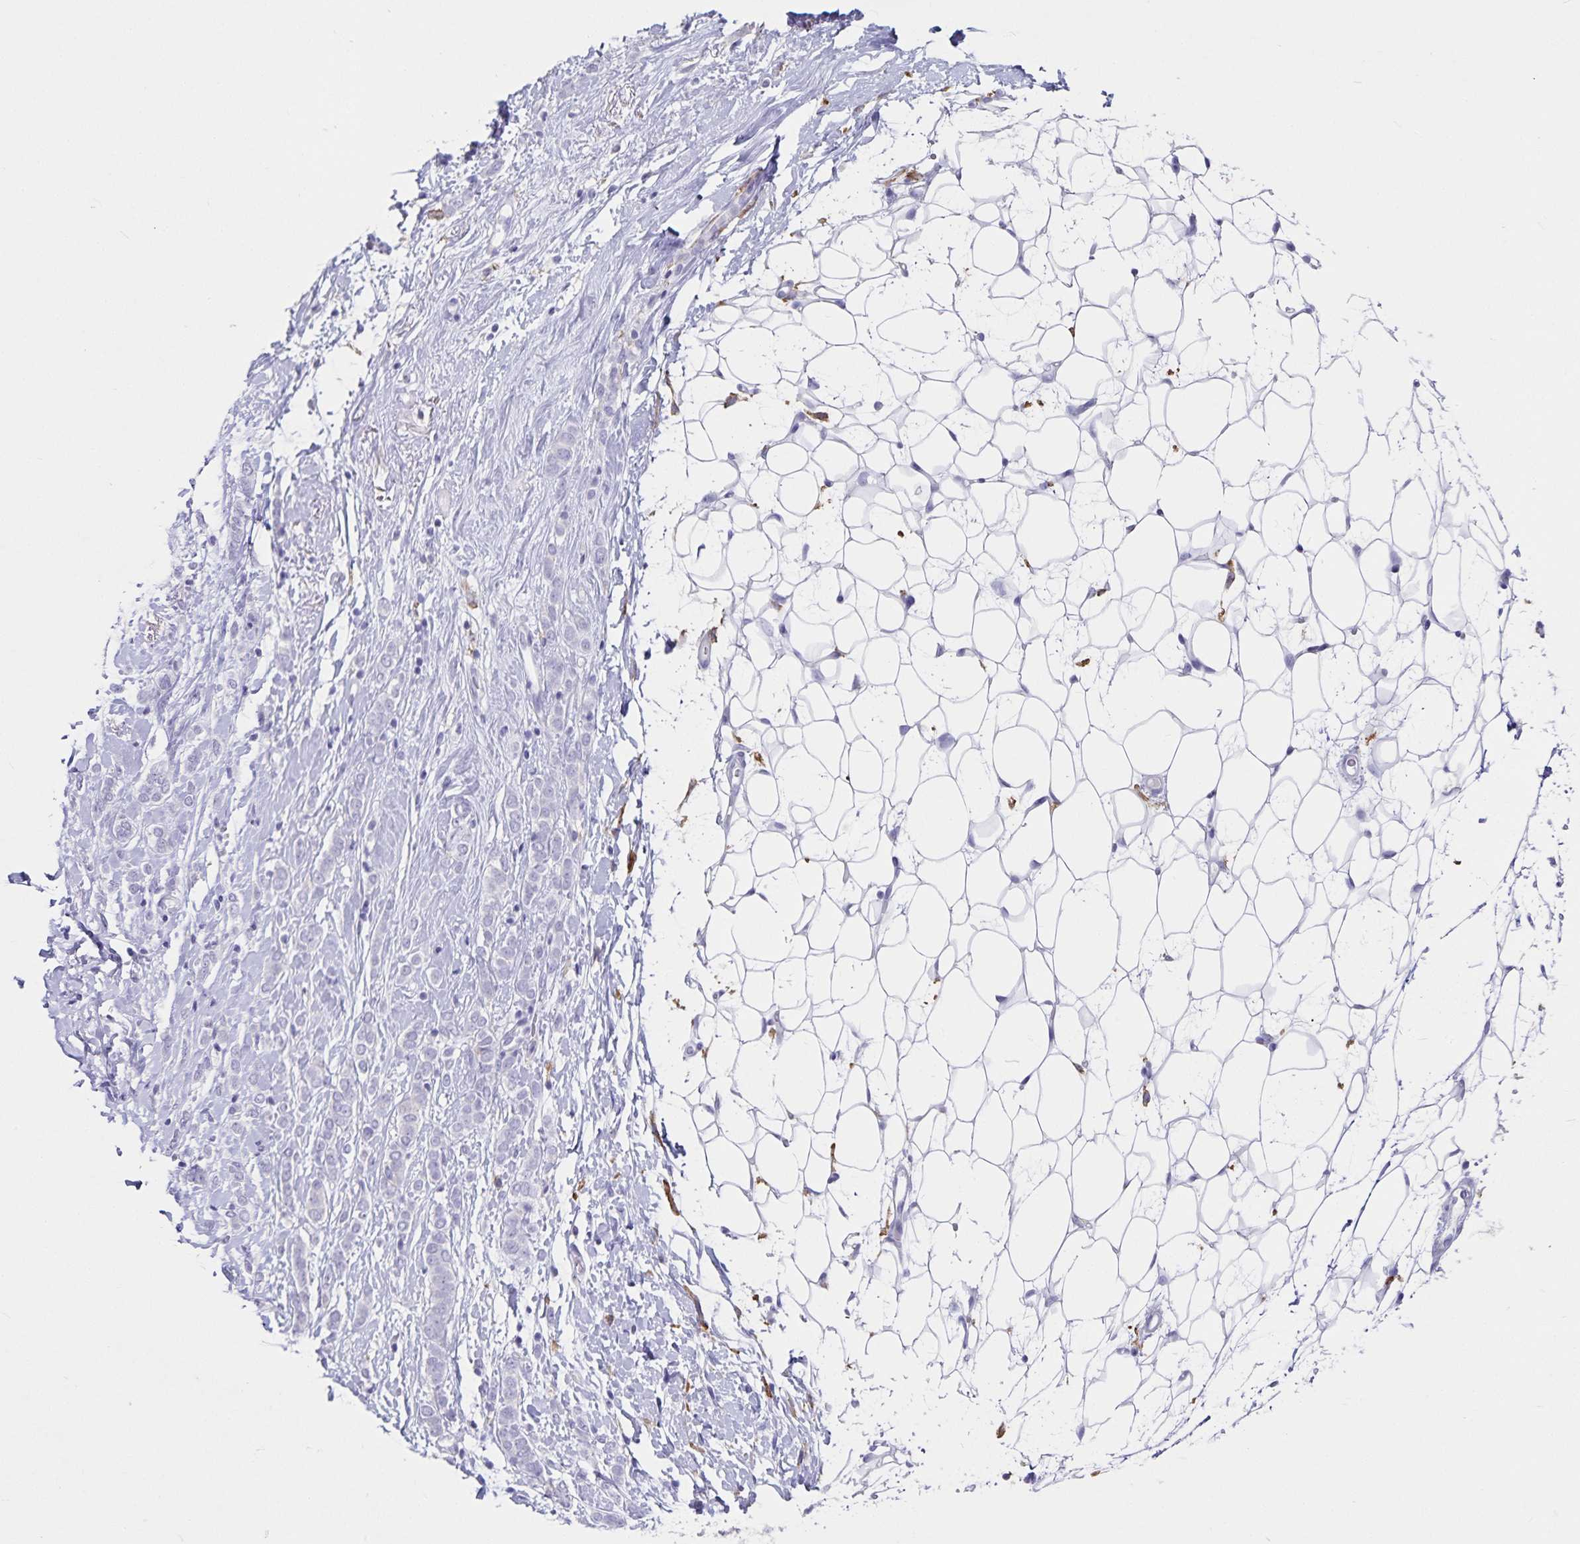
{"staining": {"intensity": "negative", "quantity": "none", "location": "none"}, "tissue": "breast cancer", "cell_type": "Tumor cells", "image_type": "cancer", "snomed": [{"axis": "morphology", "description": "Lobular carcinoma"}, {"axis": "topography", "description": "Breast"}], "caption": "High power microscopy photomicrograph of an IHC image of breast cancer (lobular carcinoma), revealing no significant staining in tumor cells.", "gene": "PLAC1", "patient": {"sex": "female", "age": 49}}